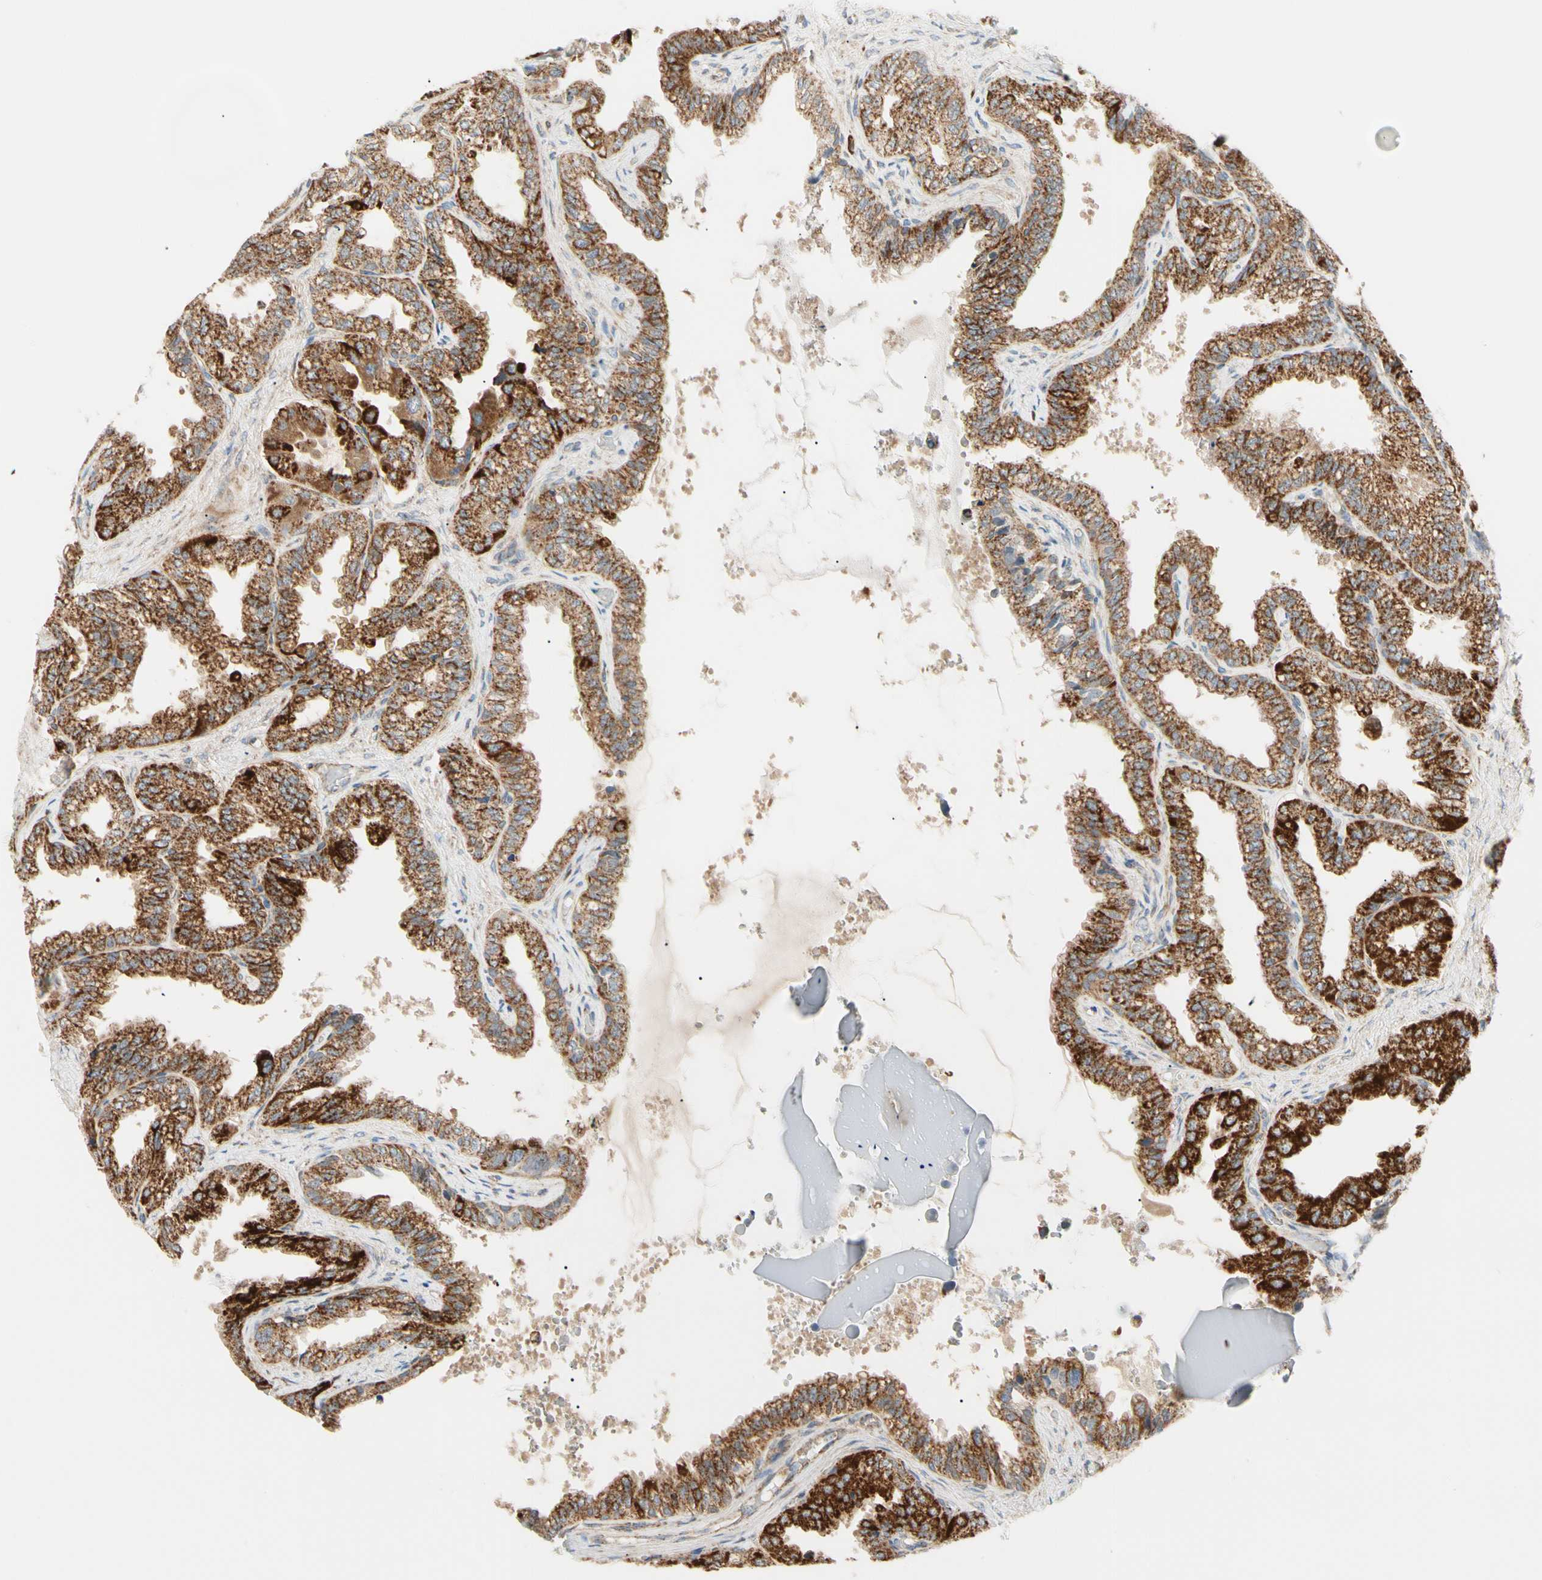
{"staining": {"intensity": "strong", "quantity": ">75%", "location": "cytoplasmic/membranous"}, "tissue": "seminal vesicle", "cell_type": "Glandular cells", "image_type": "normal", "snomed": [{"axis": "morphology", "description": "Normal tissue, NOS"}, {"axis": "topography", "description": "Seminal veicle"}], "caption": "IHC photomicrograph of benign seminal vesicle: seminal vesicle stained using immunohistochemistry displays high levels of strong protein expression localized specifically in the cytoplasmic/membranous of glandular cells, appearing as a cytoplasmic/membranous brown color.", "gene": "TBC1D10A", "patient": {"sex": "male", "age": 46}}